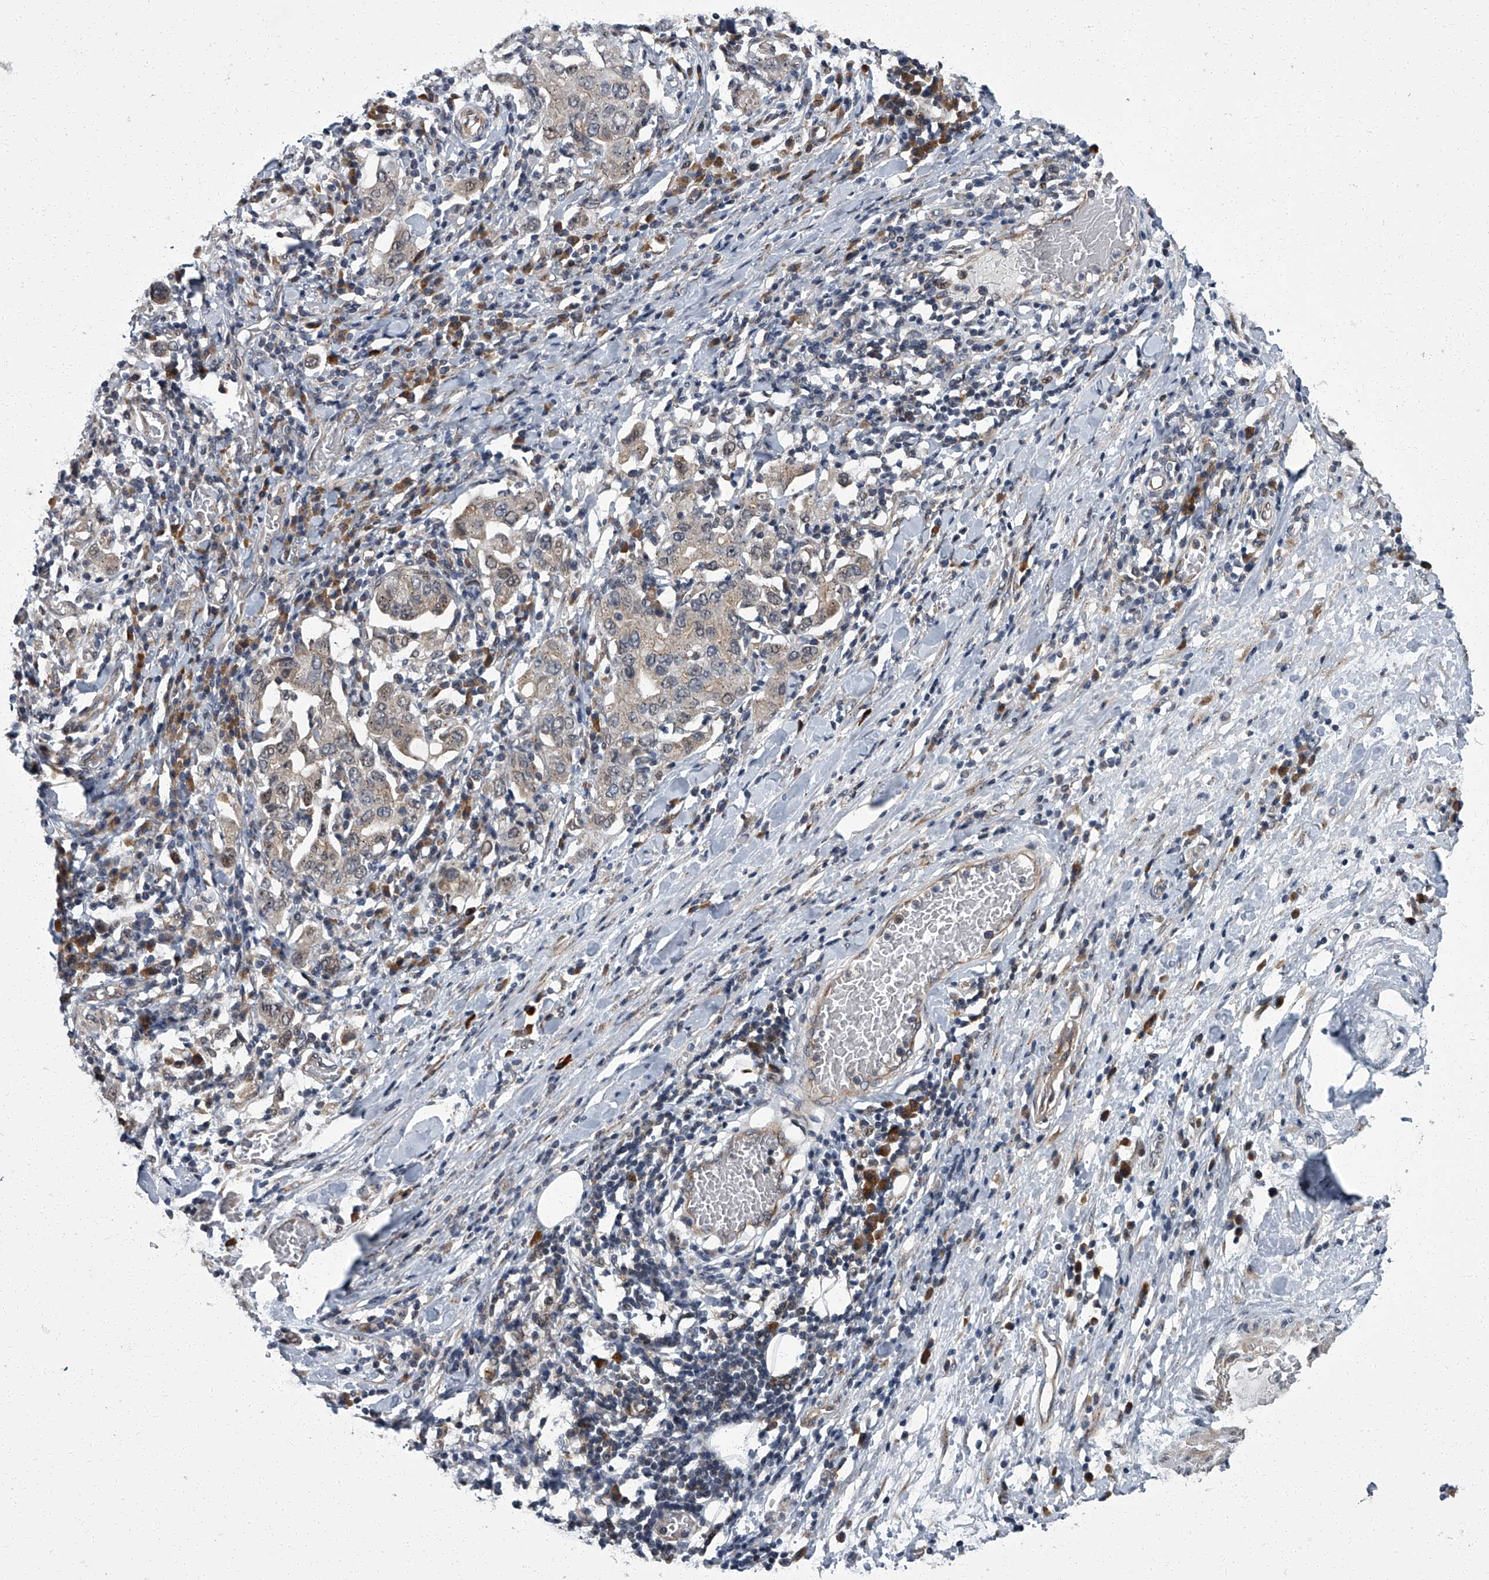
{"staining": {"intensity": "negative", "quantity": "none", "location": "none"}, "tissue": "stomach cancer", "cell_type": "Tumor cells", "image_type": "cancer", "snomed": [{"axis": "morphology", "description": "Adenocarcinoma, NOS"}, {"axis": "topography", "description": "Stomach, upper"}], "caption": "This is an IHC photomicrograph of stomach adenocarcinoma. There is no expression in tumor cells.", "gene": "ZNF274", "patient": {"sex": "male", "age": 62}}